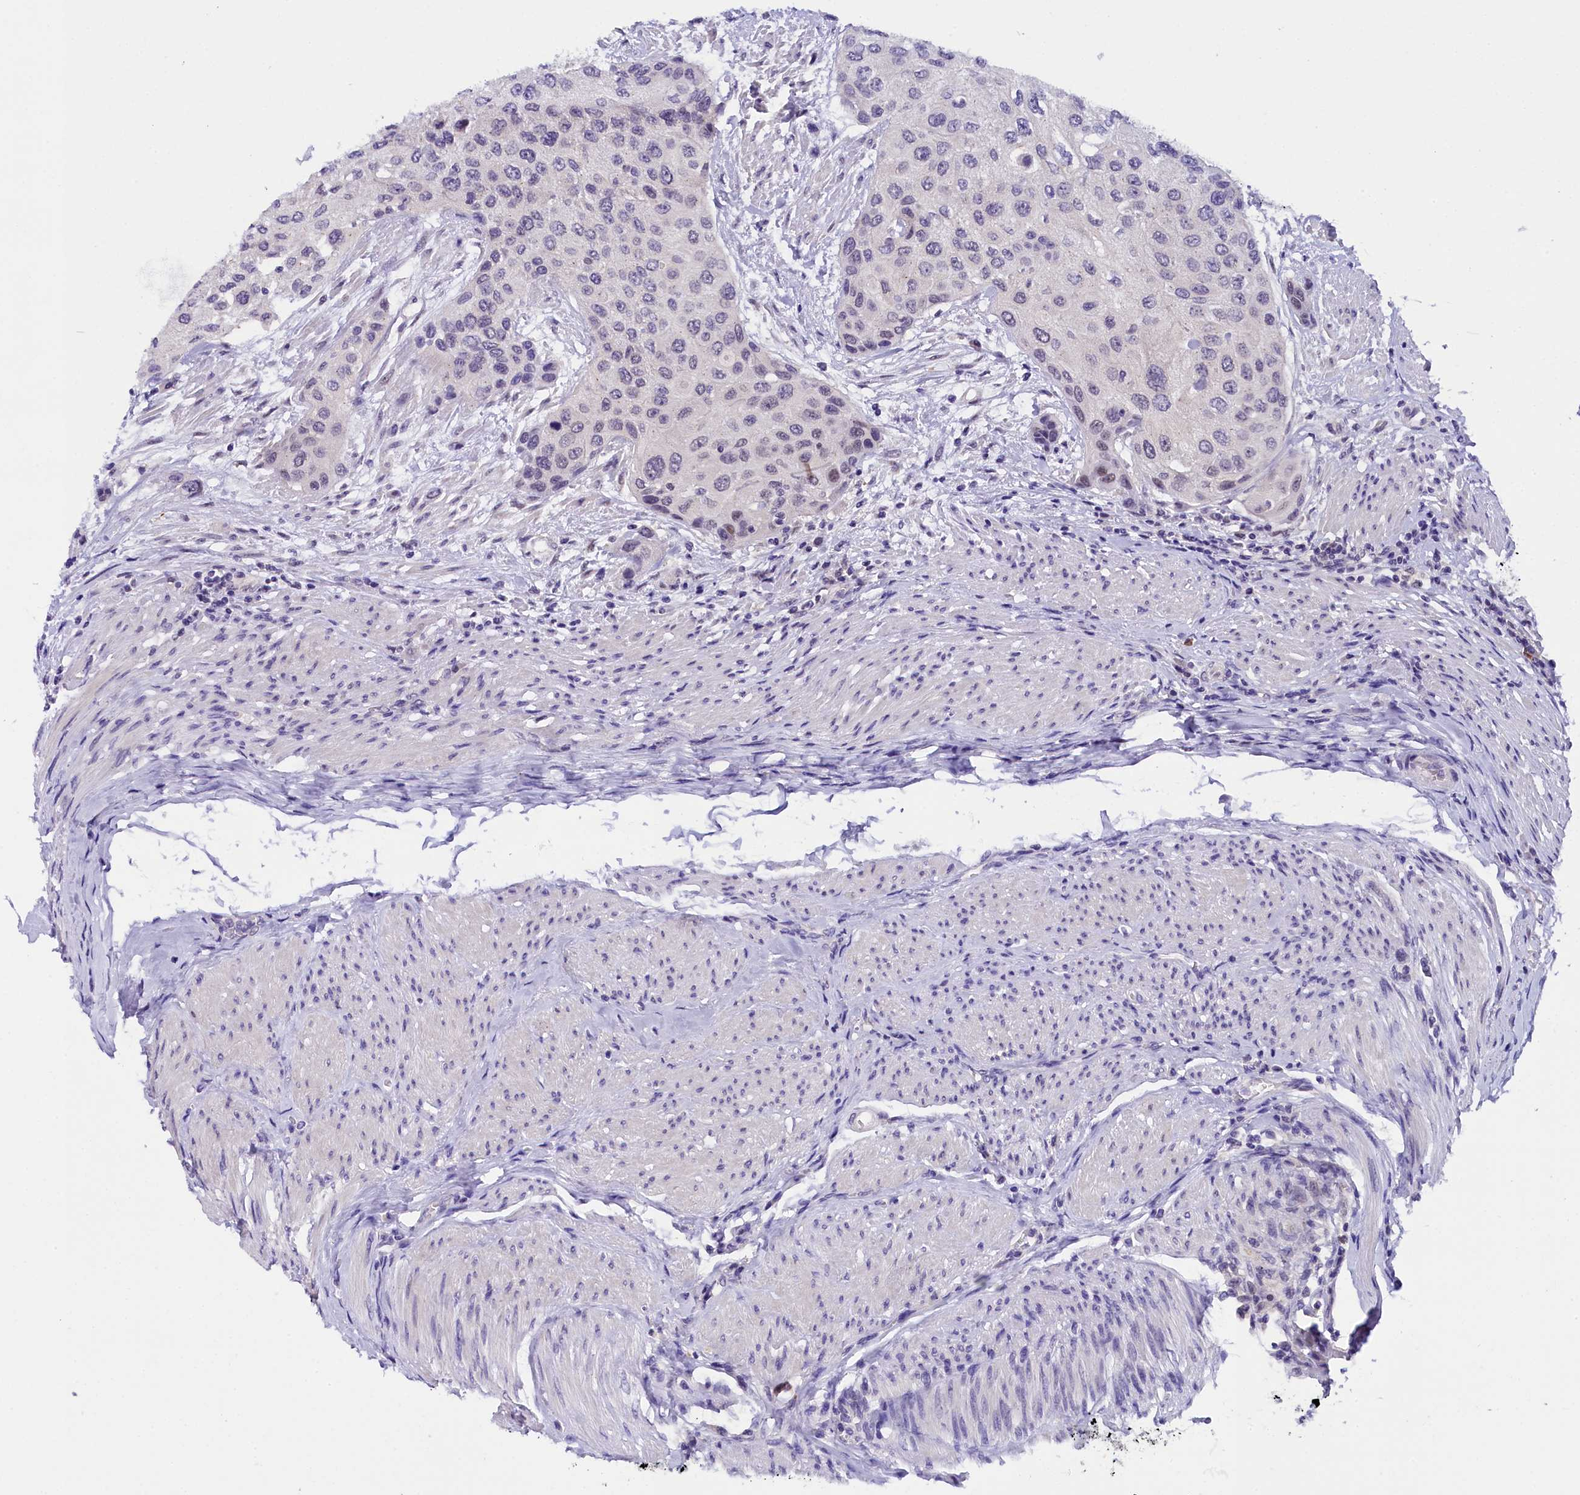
{"staining": {"intensity": "negative", "quantity": "none", "location": "none"}, "tissue": "urothelial cancer", "cell_type": "Tumor cells", "image_type": "cancer", "snomed": [{"axis": "morphology", "description": "Normal tissue, NOS"}, {"axis": "morphology", "description": "Urothelial carcinoma, High grade"}, {"axis": "topography", "description": "Vascular tissue"}, {"axis": "topography", "description": "Urinary bladder"}], "caption": "Immunohistochemistry (IHC) of urothelial cancer exhibits no staining in tumor cells.", "gene": "IQCN", "patient": {"sex": "female", "age": 56}}